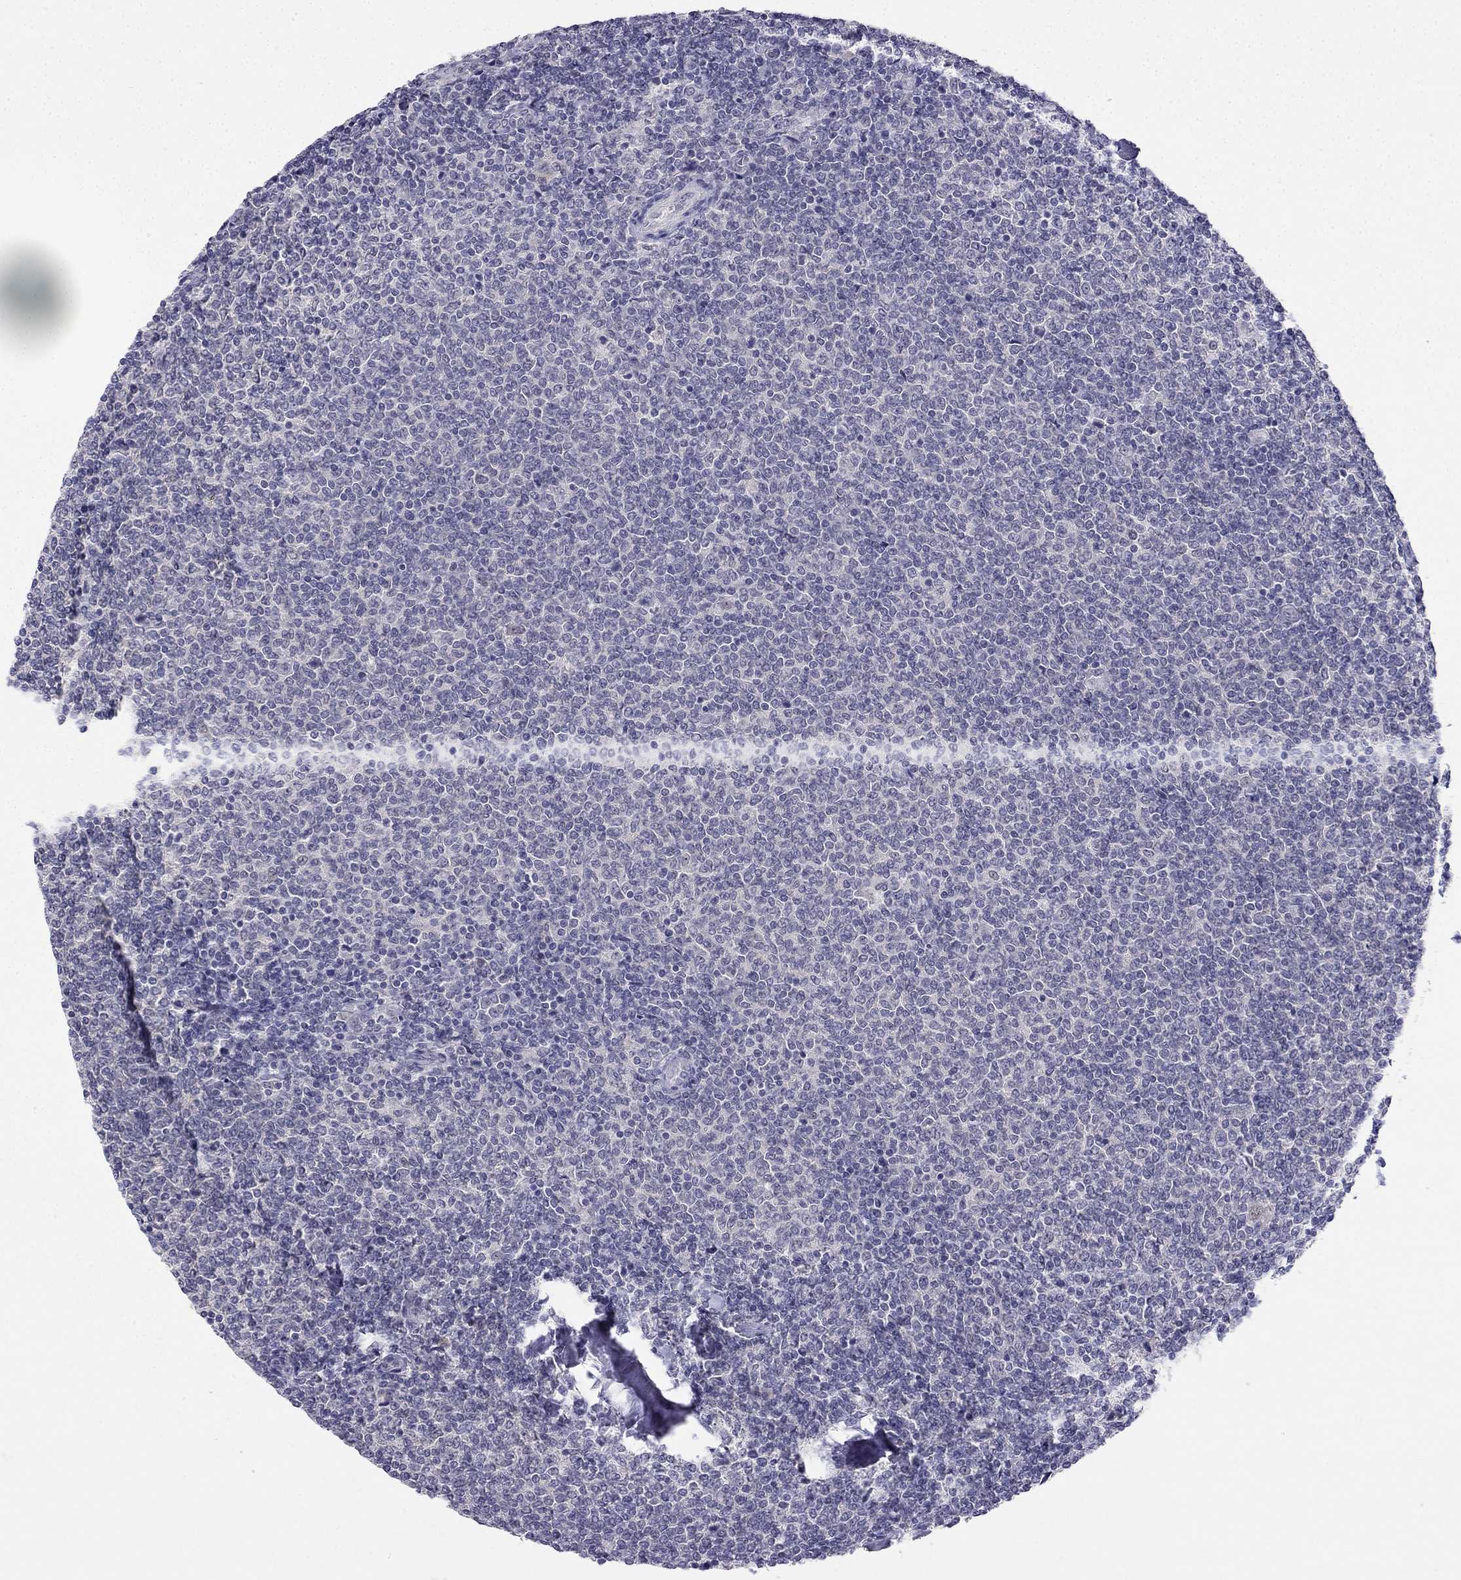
{"staining": {"intensity": "negative", "quantity": "none", "location": "none"}, "tissue": "lymphoma", "cell_type": "Tumor cells", "image_type": "cancer", "snomed": [{"axis": "morphology", "description": "Malignant lymphoma, non-Hodgkin's type, Low grade"}, {"axis": "topography", "description": "Lymph node"}], "caption": "The micrograph demonstrates no staining of tumor cells in low-grade malignant lymphoma, non-Hodgkin's type.", "gene": "C16orf89", "patient": {"sex": "male", "age": 52}}